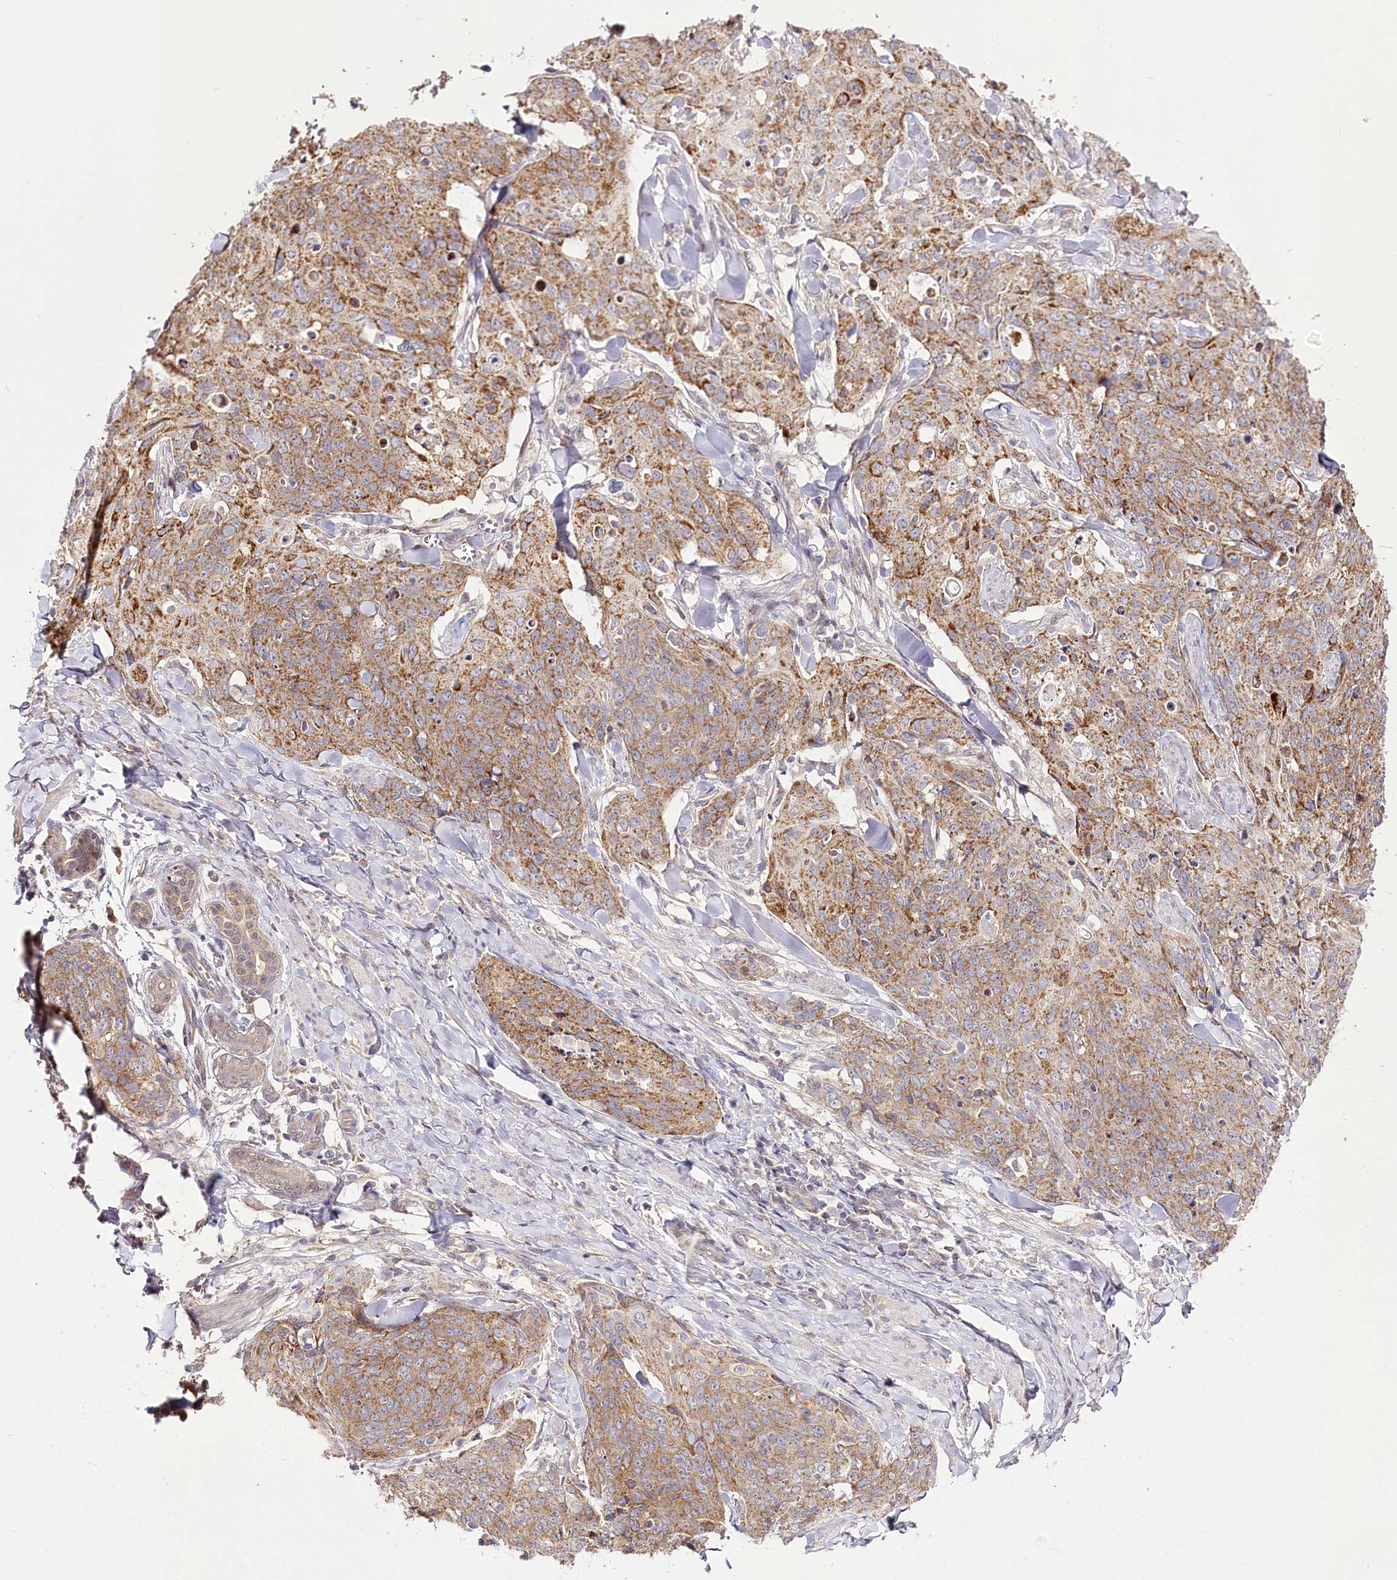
{"staining": {"intensity": "moderate", "quantity": ">75%", "location": "cytoplasmic/membranous"}, "tissue": "skin cancer", "cell_type": "Tumor cells", "image_type": "cancer", "snomed": [{"axis": "morphology", "description": "Squamous cell carcinoma, NOS"}, {"axis": "topography", "description": "Skin"}, {"axis": "topography", "description": "Vulva"}], "caption": "Protein expression by immunohistochemistry (IHC) reveals moderate cytoplasmic/membranous positivity in about >75% of tumor cells in skin cancer (squamous cell carcinoma). (IHC, brightfield microscopy, high magnification).", "gene": "ZNF226", "patient": {"sex": "female", "age": 85}}